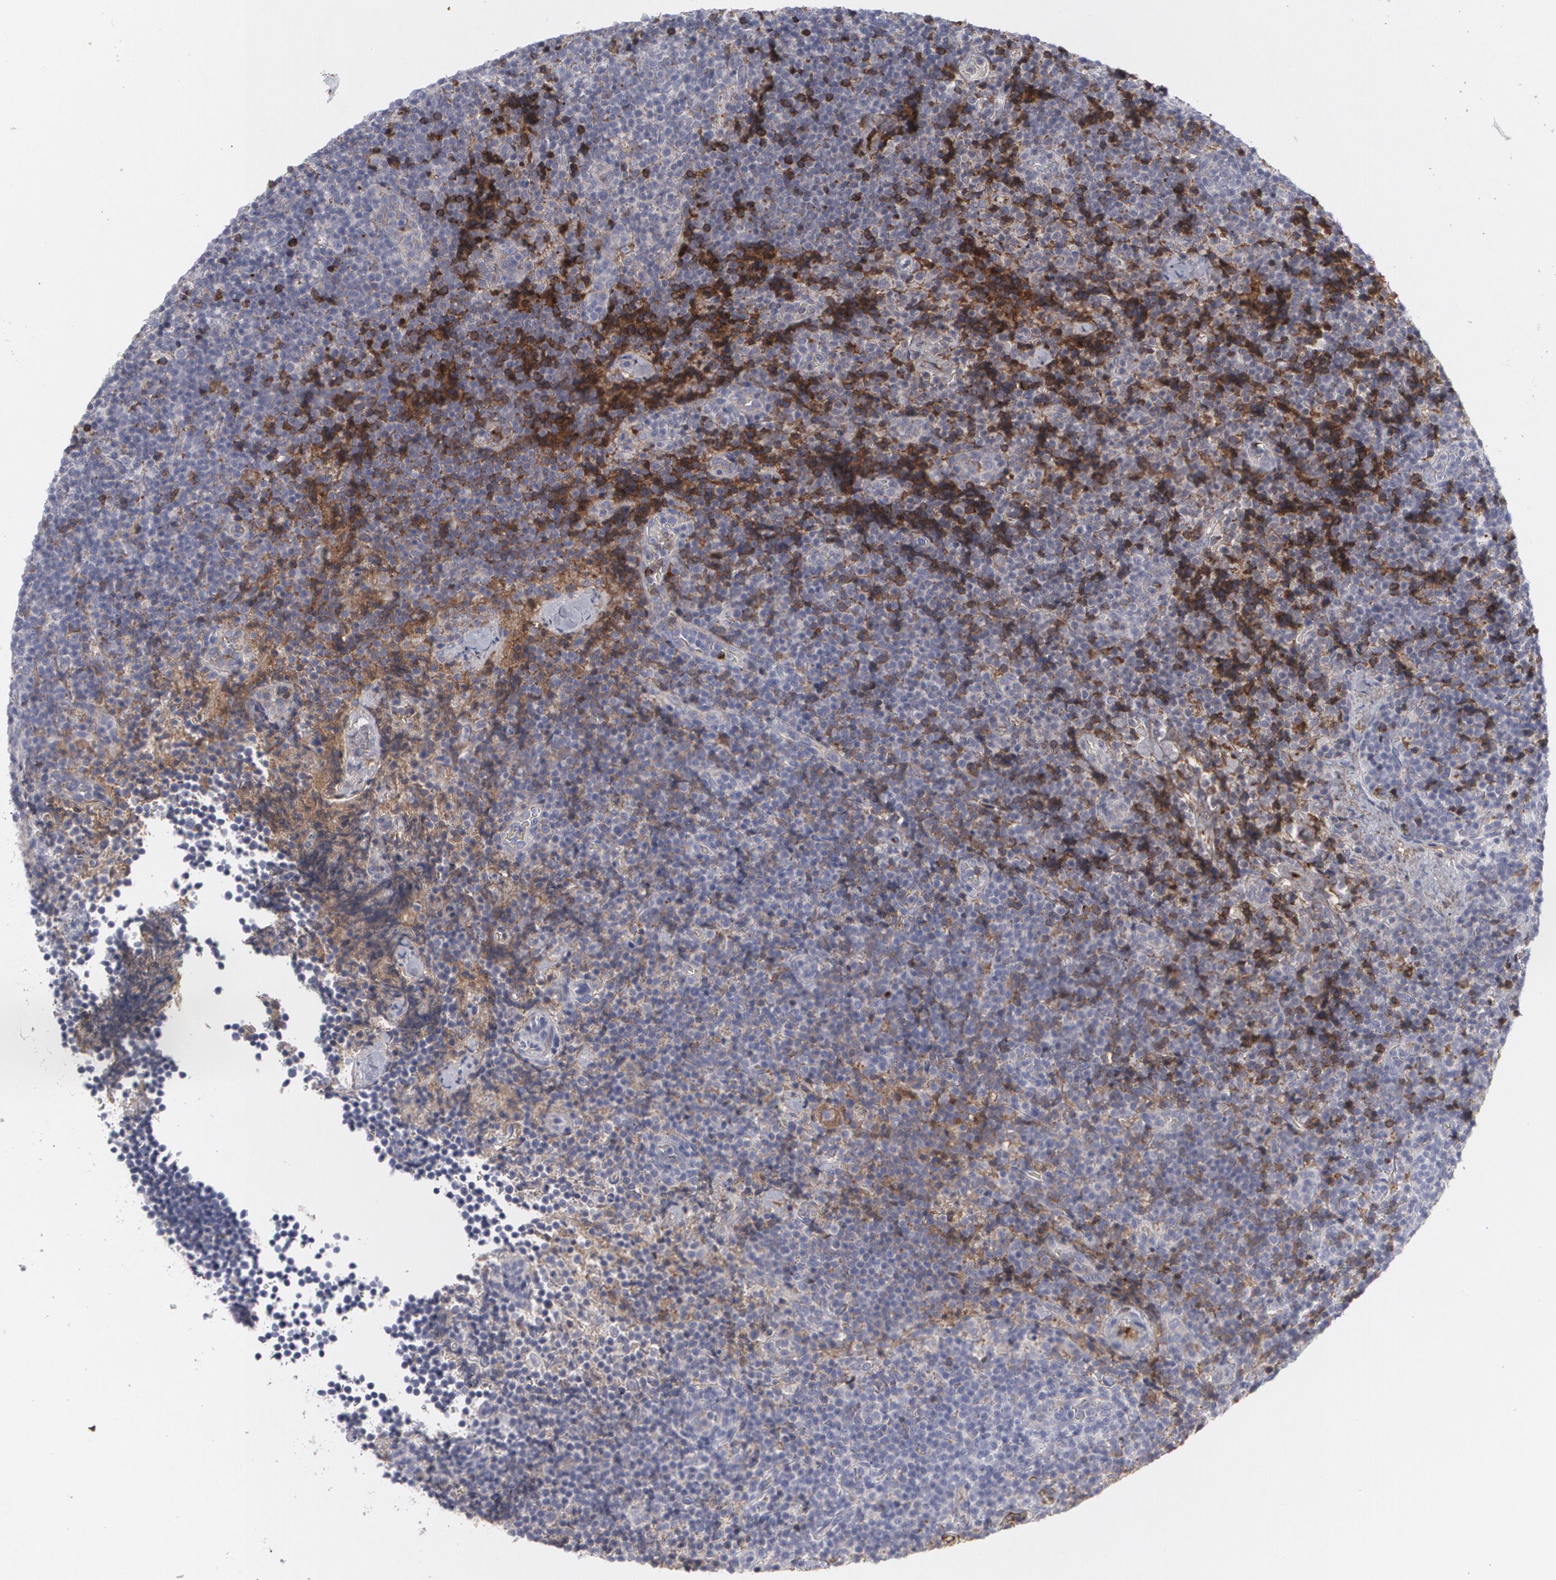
{"staining": {"intensity": "strong", "quantity": "<25%", "location": "cytoplasmic/membranous"}, "tissue": "lymphoma", "cell_type": "Tumor cells", "image_type": "cancer", "snomed": [{"axis": "morphology", "description": "Malignant lymphoma, non-Hodgkin's type, High grade"}, {"axis": "topography", "description": "Lymph node"}], "caption": "Human lymphoma stained with a brown dye displays strong cytoplasmic/membranous positive positivity in approximately <25% of tumor cells.", "gene": "LRG1", "patient": {"sex": "female", "age": 58}}